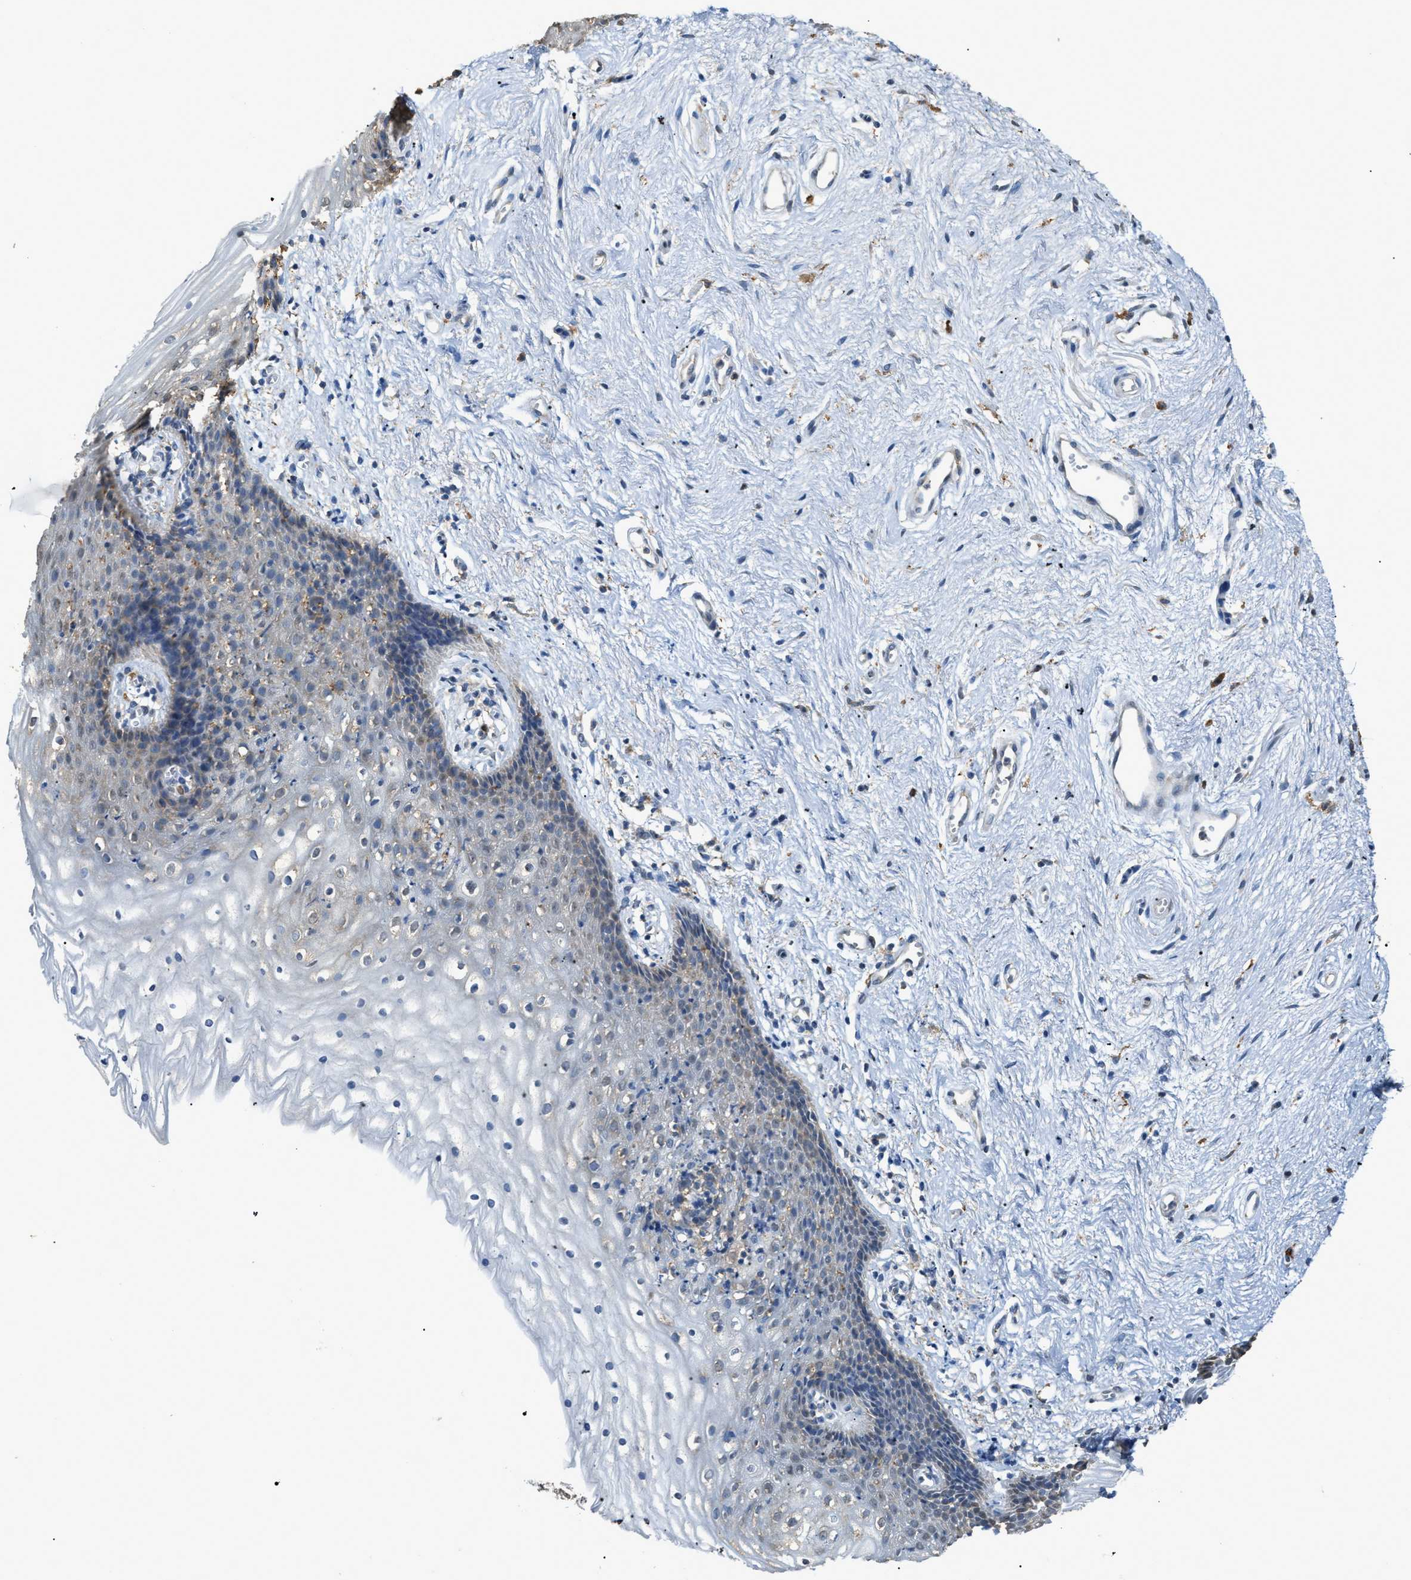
{"staining": {"intensity": "weak", "quantity": "<25%", "location": "cytoplasmic/membranous"}, "tissue": "vagina", "cell_type": "Squamous epithelial cells", "image_type": "normal", "snomed": [{"axis": "morphology", "description": "Normal tissue, NOS"}, {"axis": "topography", "description": "Vagina"}], "caption": "A histopathology image of vagina stained for a protein demonstrates no brown staining in squamous epithelial cells. (DAB (3,3'-diaminobenzidine) immunohistochemistry with hematoxylin counter stain).", "gene": "GCN1", "patient": {"sex": "female", "age": 44}}